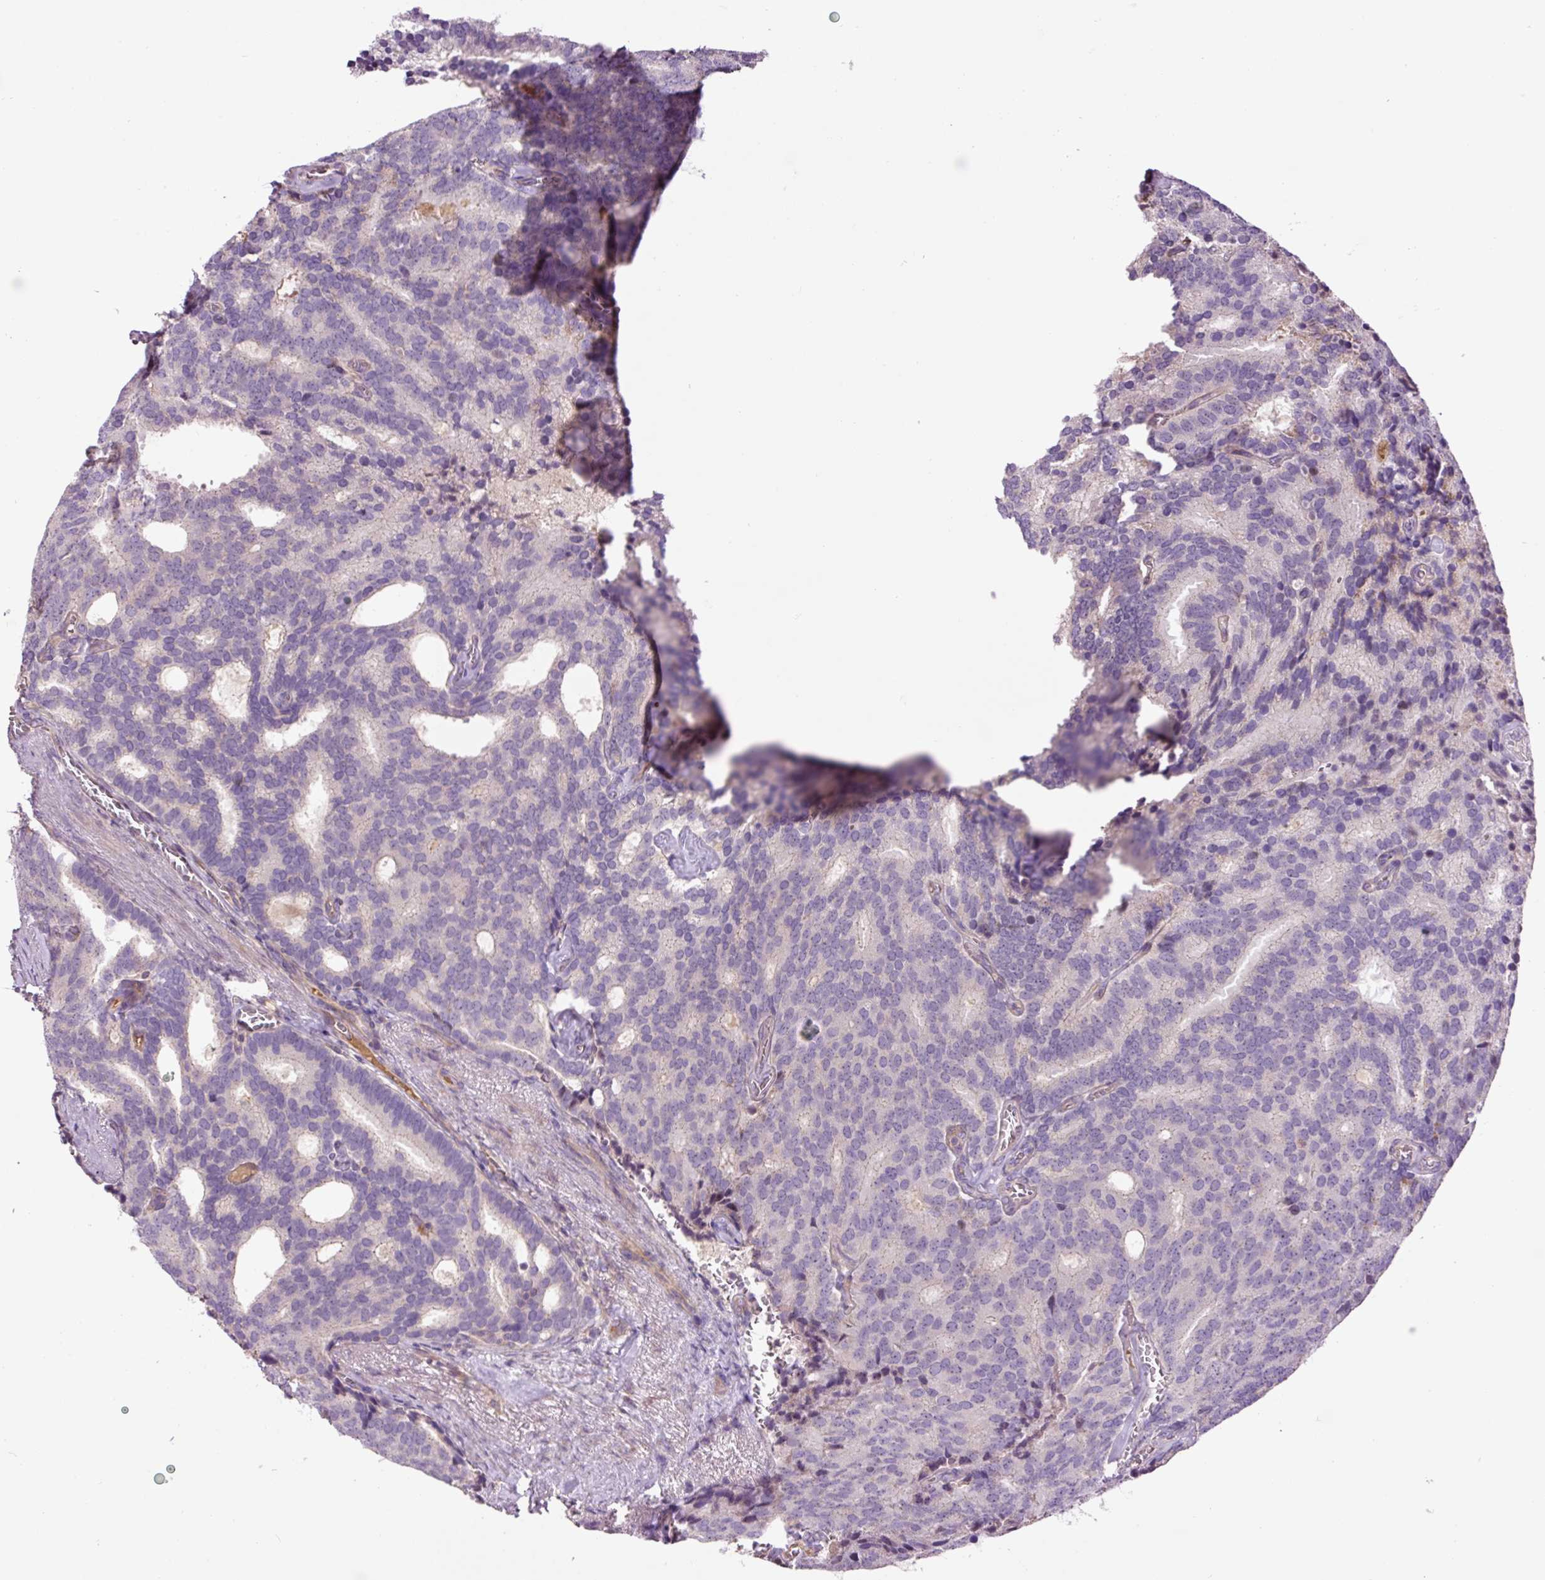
{"staining": {"intensity": "negative", "quantity": "none", "location": "none"}, "tissue": "prostate cancer", "cell_type": "Tumor cells", "image_type": "cancer", "snomed": [{"axis": "morphology", "description": "Adenocarcinoma, Low grade"}, {"axis": "topography", "description": "Prostate"}], "caption": "Tumor cells are negative for protein expression in human prostate adenocarcinoma (low-grade).", "gene": "TMEM235", "patient": {"sex": "male", "age": 71}}